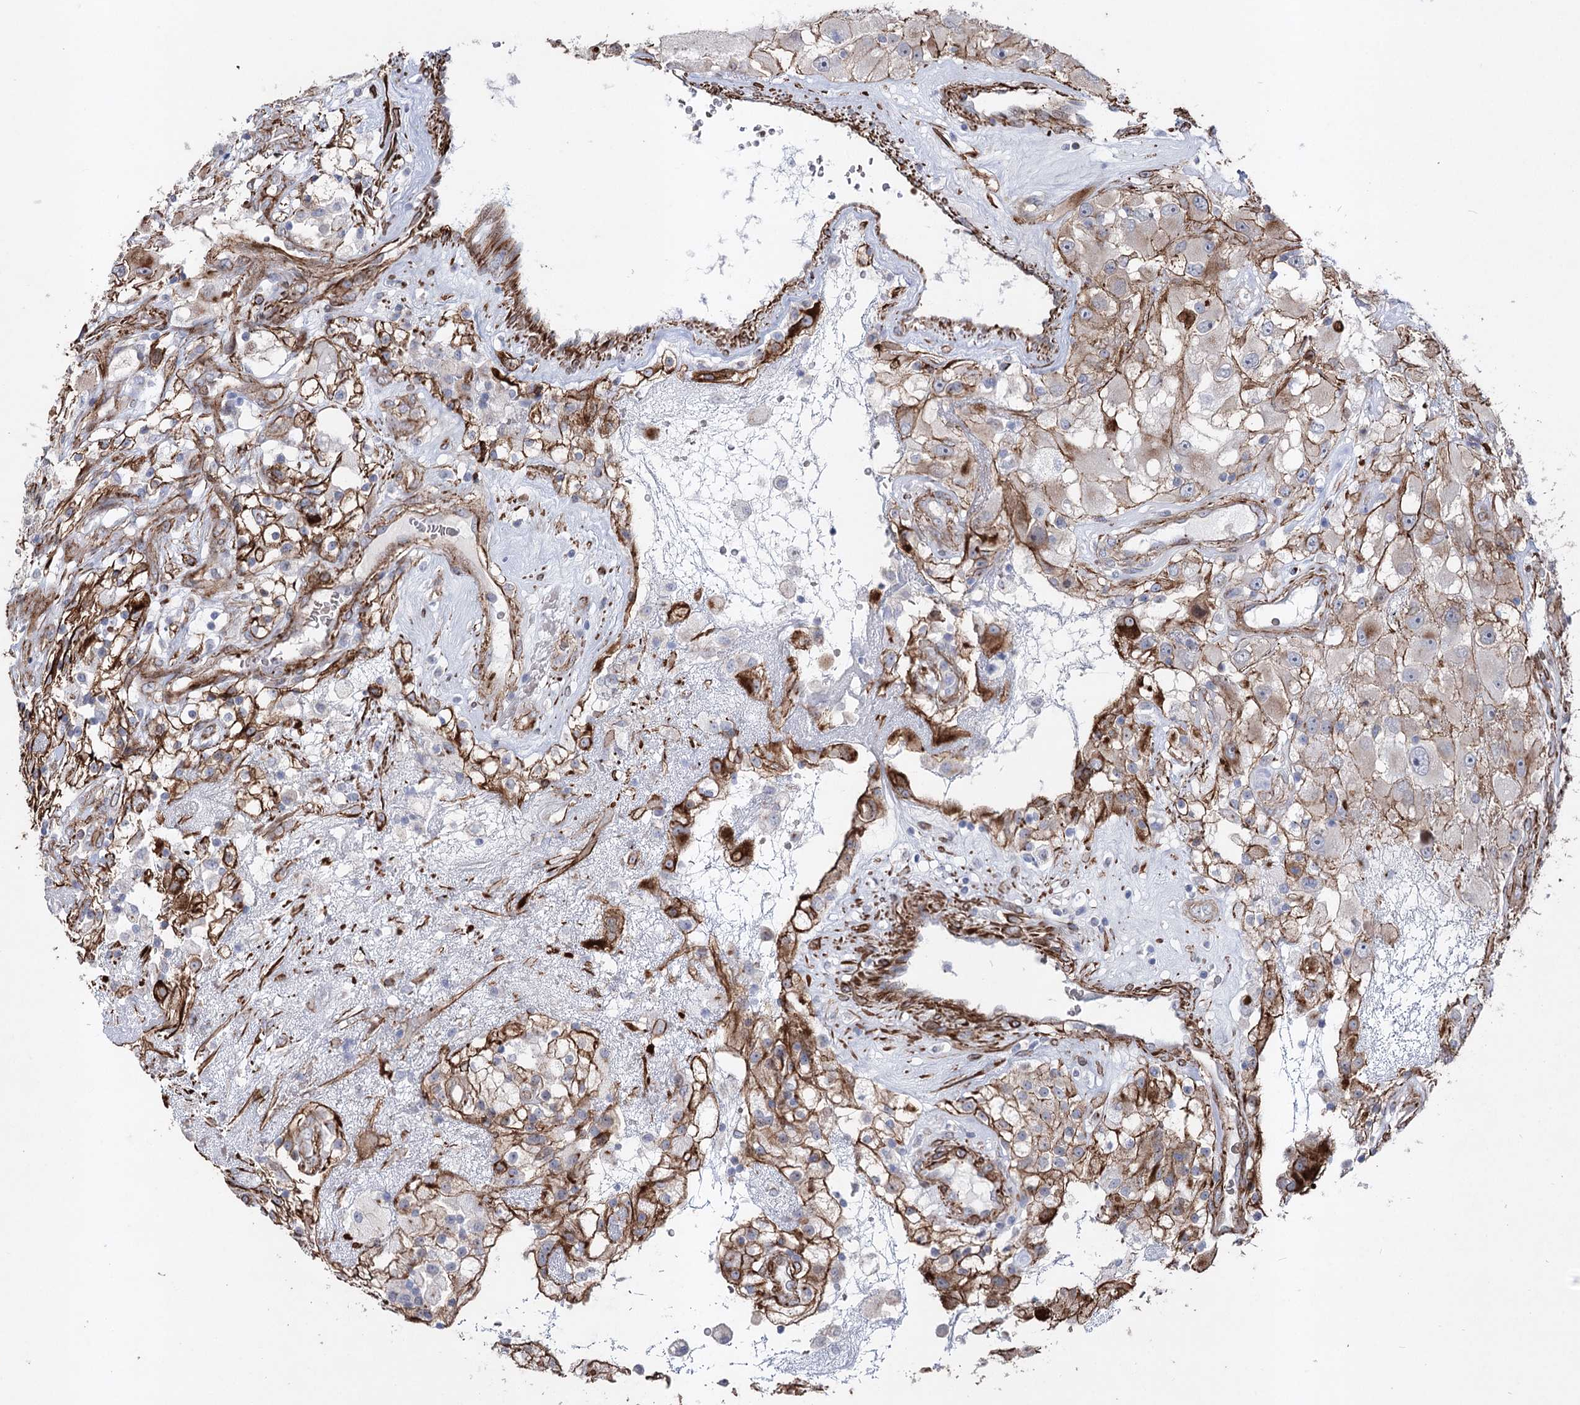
{"staining": {"intensity": "moderate", "quantity": "<25%", "location": "cytoplasmic/membranous"}, "tissue": "renal cancer", "cell_type": "Tumor cells", "image_type": "cancer", "snomed": [{"axis": "morphology", "description": "Adenocarcinoma, NOS"}, {"axis": "topography", "description": "Kidney"}], "caption": "Brown immunohistochemical staining in human renal adenocarcinoma reveals moderate cytoplasmic/membranous staining in about <25% of tumor cells.", "gene": "ARHGAP20", "patient": {"sex": "female", "age": 52}}